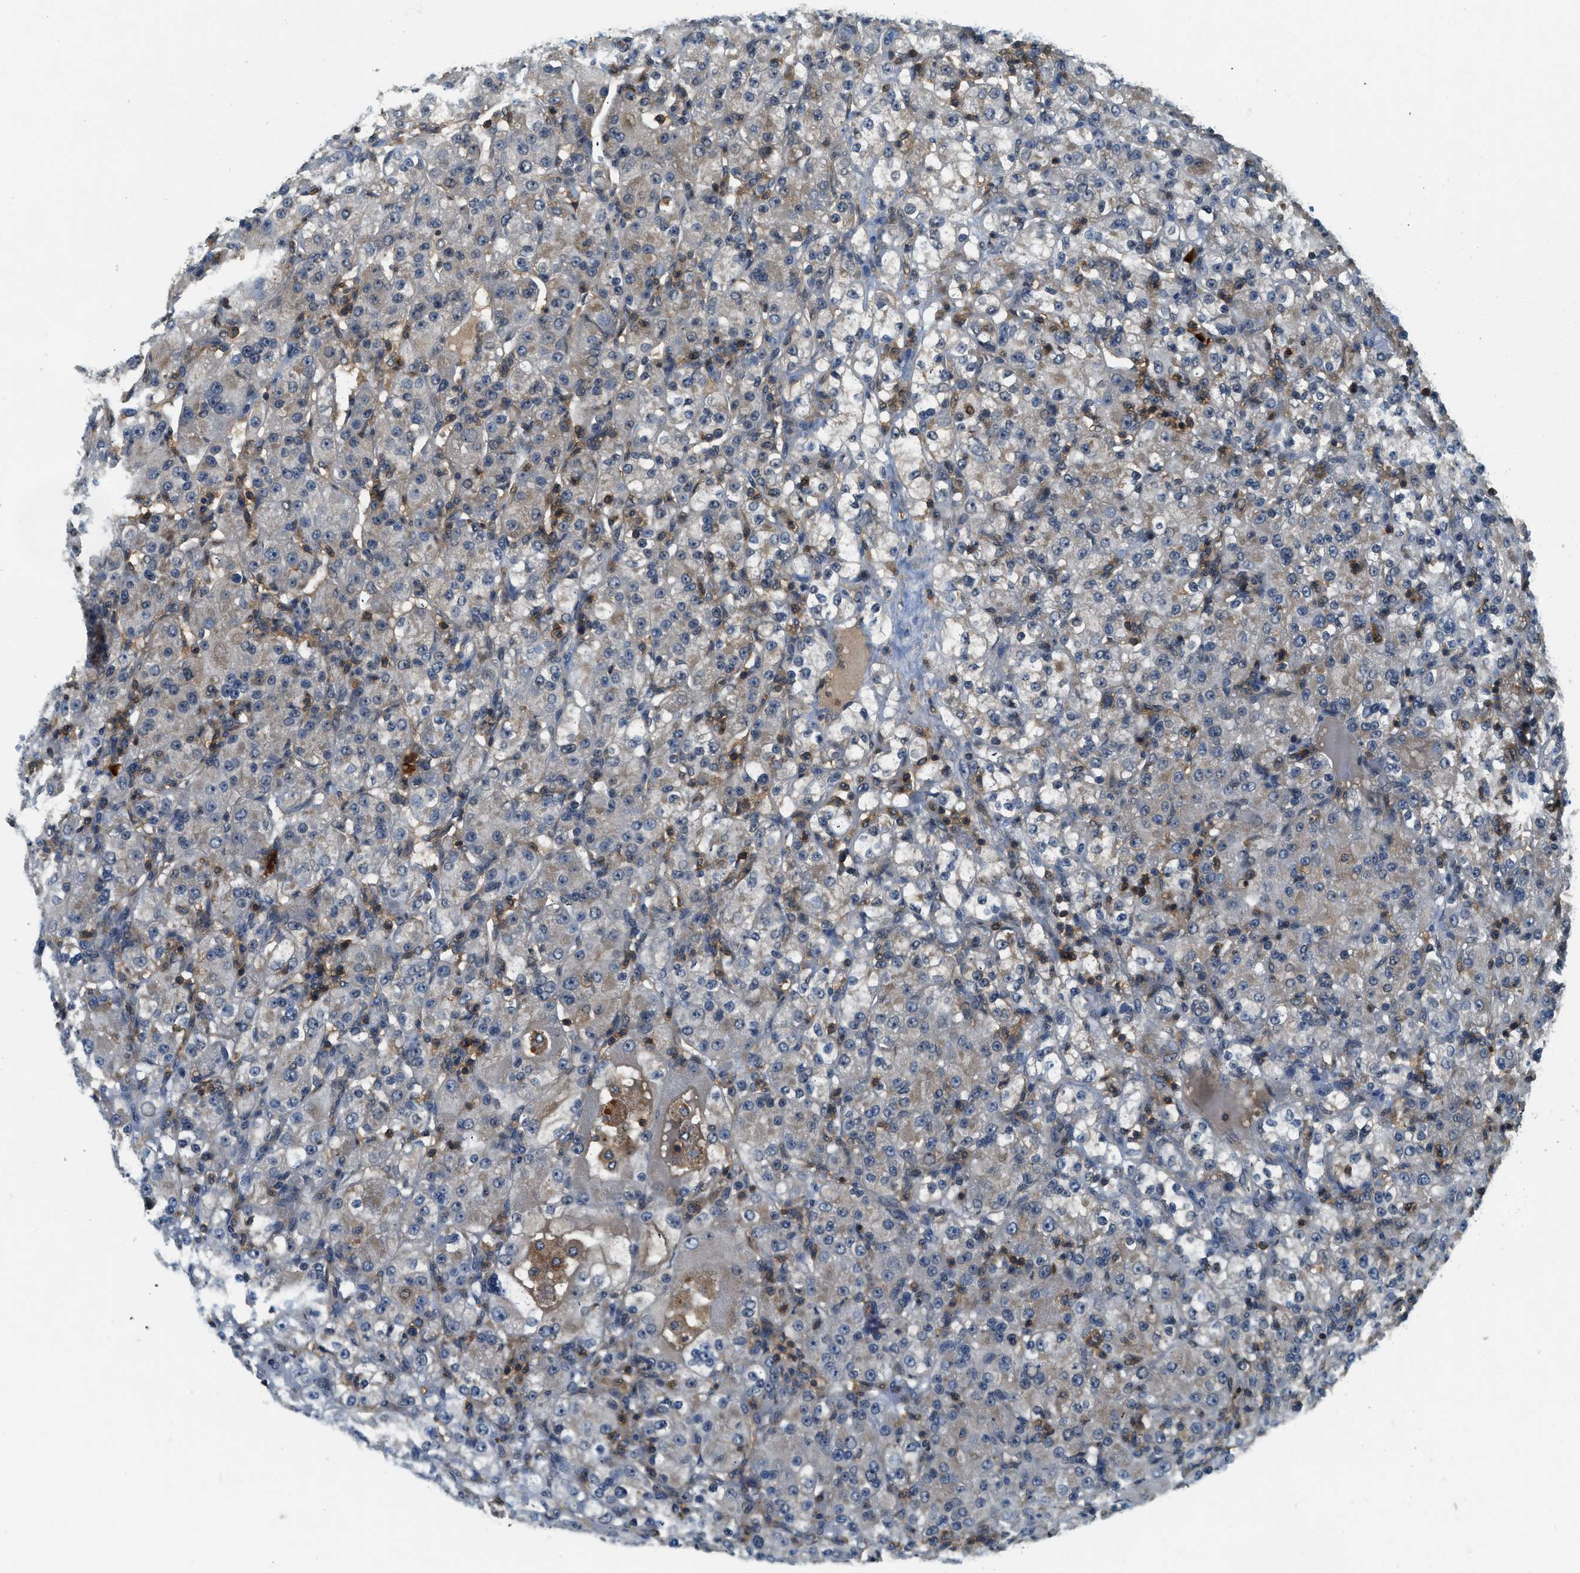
{"staining": {"intensity": "moderate", "quantity": "25%-75%", "location": "cytoplasmic/membranous,nuclear"}, "tissue": "renal cancer", "cell_type": "Tumor cells", "image_type": "cancer", "snomed": [{"axis": "morphology", "description": "Normal tissue, NOS"}, {"axis": "morphology", "description": "Adenocarcinoma, NOS"}, {"axis": "topography", "description": "Kidney"}], "caption": "Tumor cells display moderate cytoplasmic/membranous and nuclear positivity in approximately 25%-75% of cells in renal adenocarcinoma.", "gene": "GMPPB", "patient": {"sex": "male", "age": 61}}